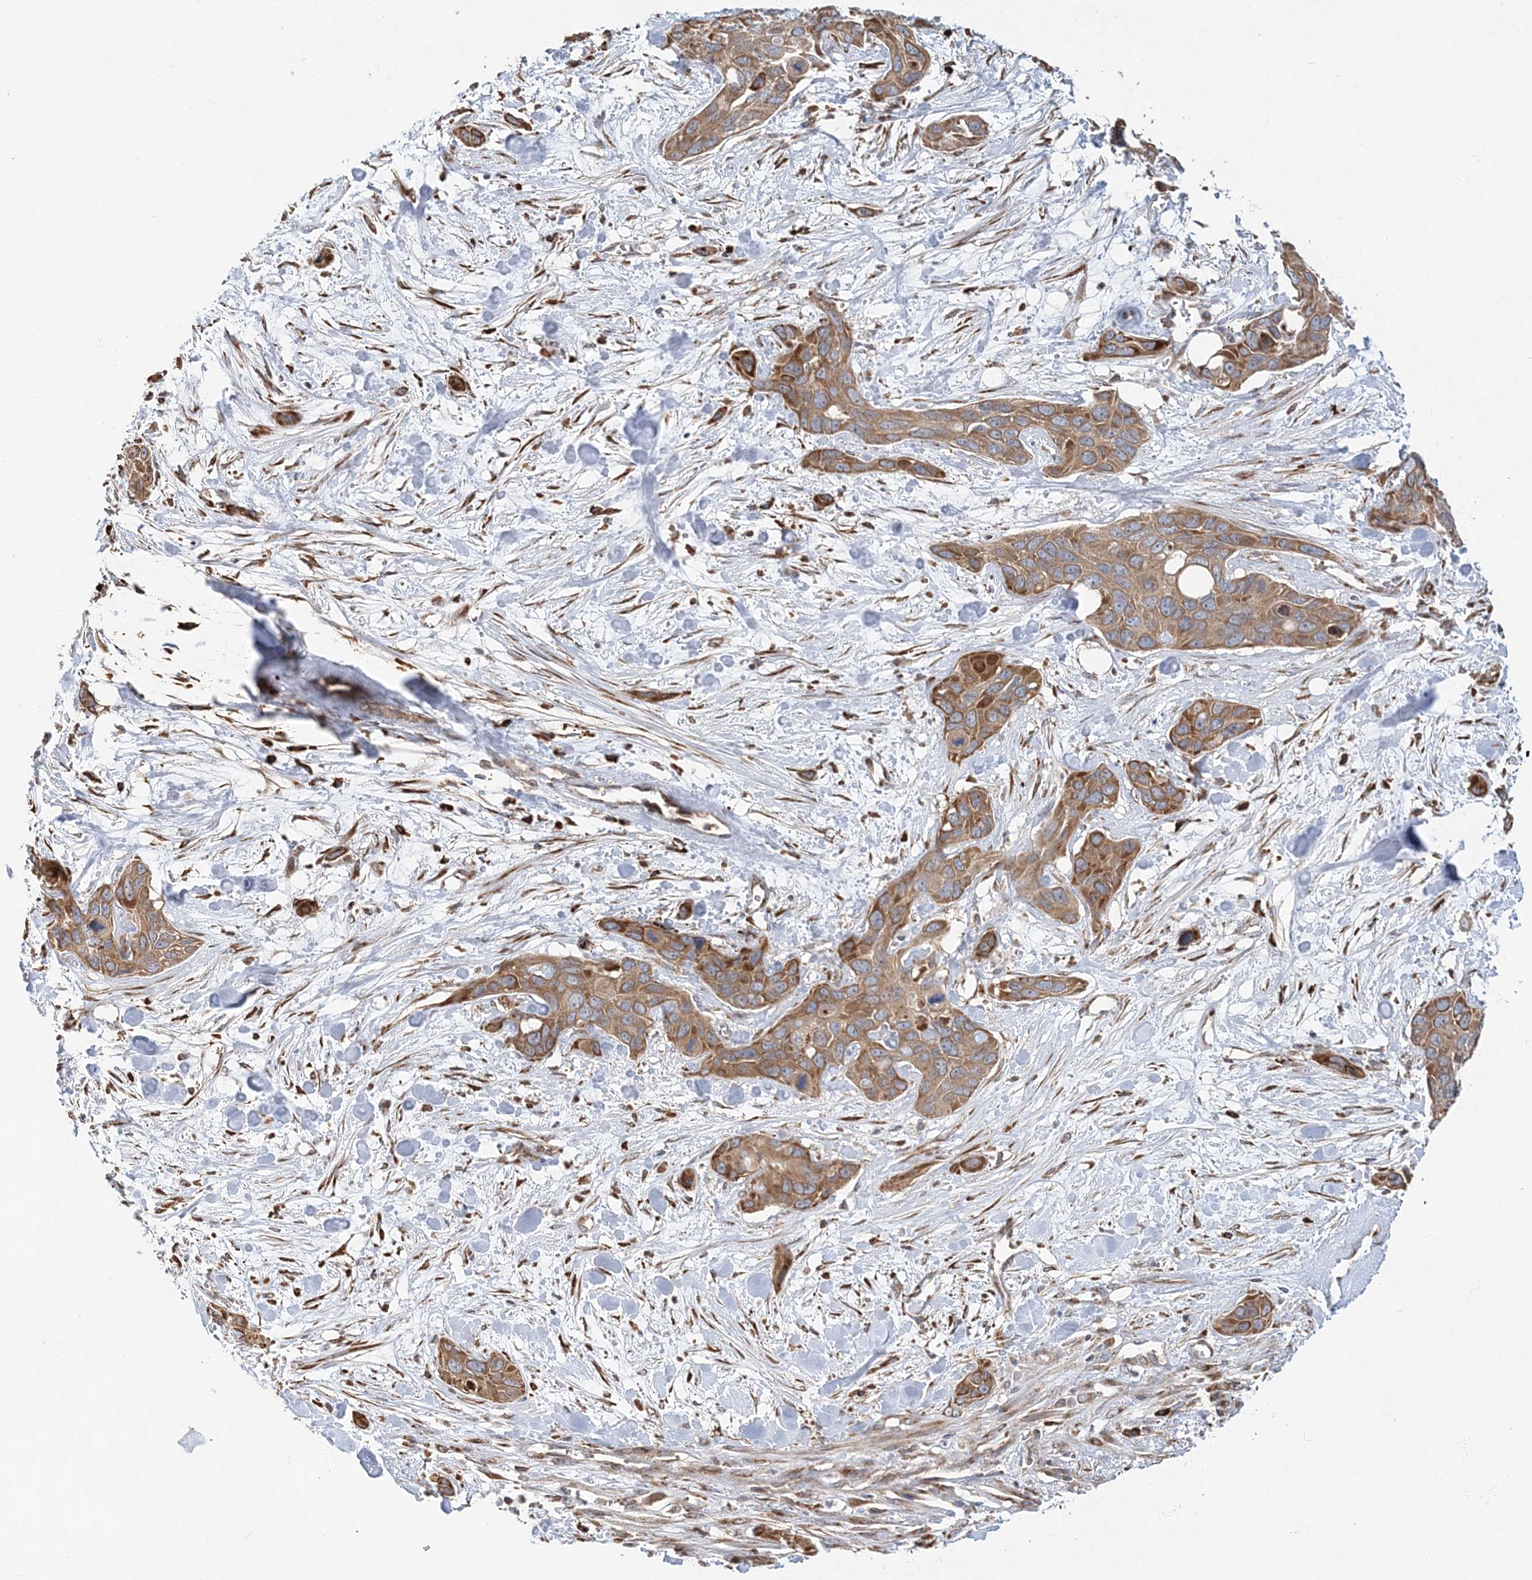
{"staining": {"intensity": "moderate", "quantity": ">75%", "location": "cytoplasmic/membranous"}, "tissue": "pancreatic cancer", "cell_type": "Tumor cells", "image_type": "cancer", "snomed": [{"axis": "morphology", "description": "Adenocarcinoma, NOS"}, {"axis": "topography", "description": "Pancreas"}], "caption": "The histopathology image demonstrates immunohistochemical staining of adenocarcinoma (pancreatic). There is moderate cytoplasmic/membranous staining is seen in about >75% of tumor cells.", "gene": "ZFYVE16", "patient": {"sex": "female", "age": 60}}